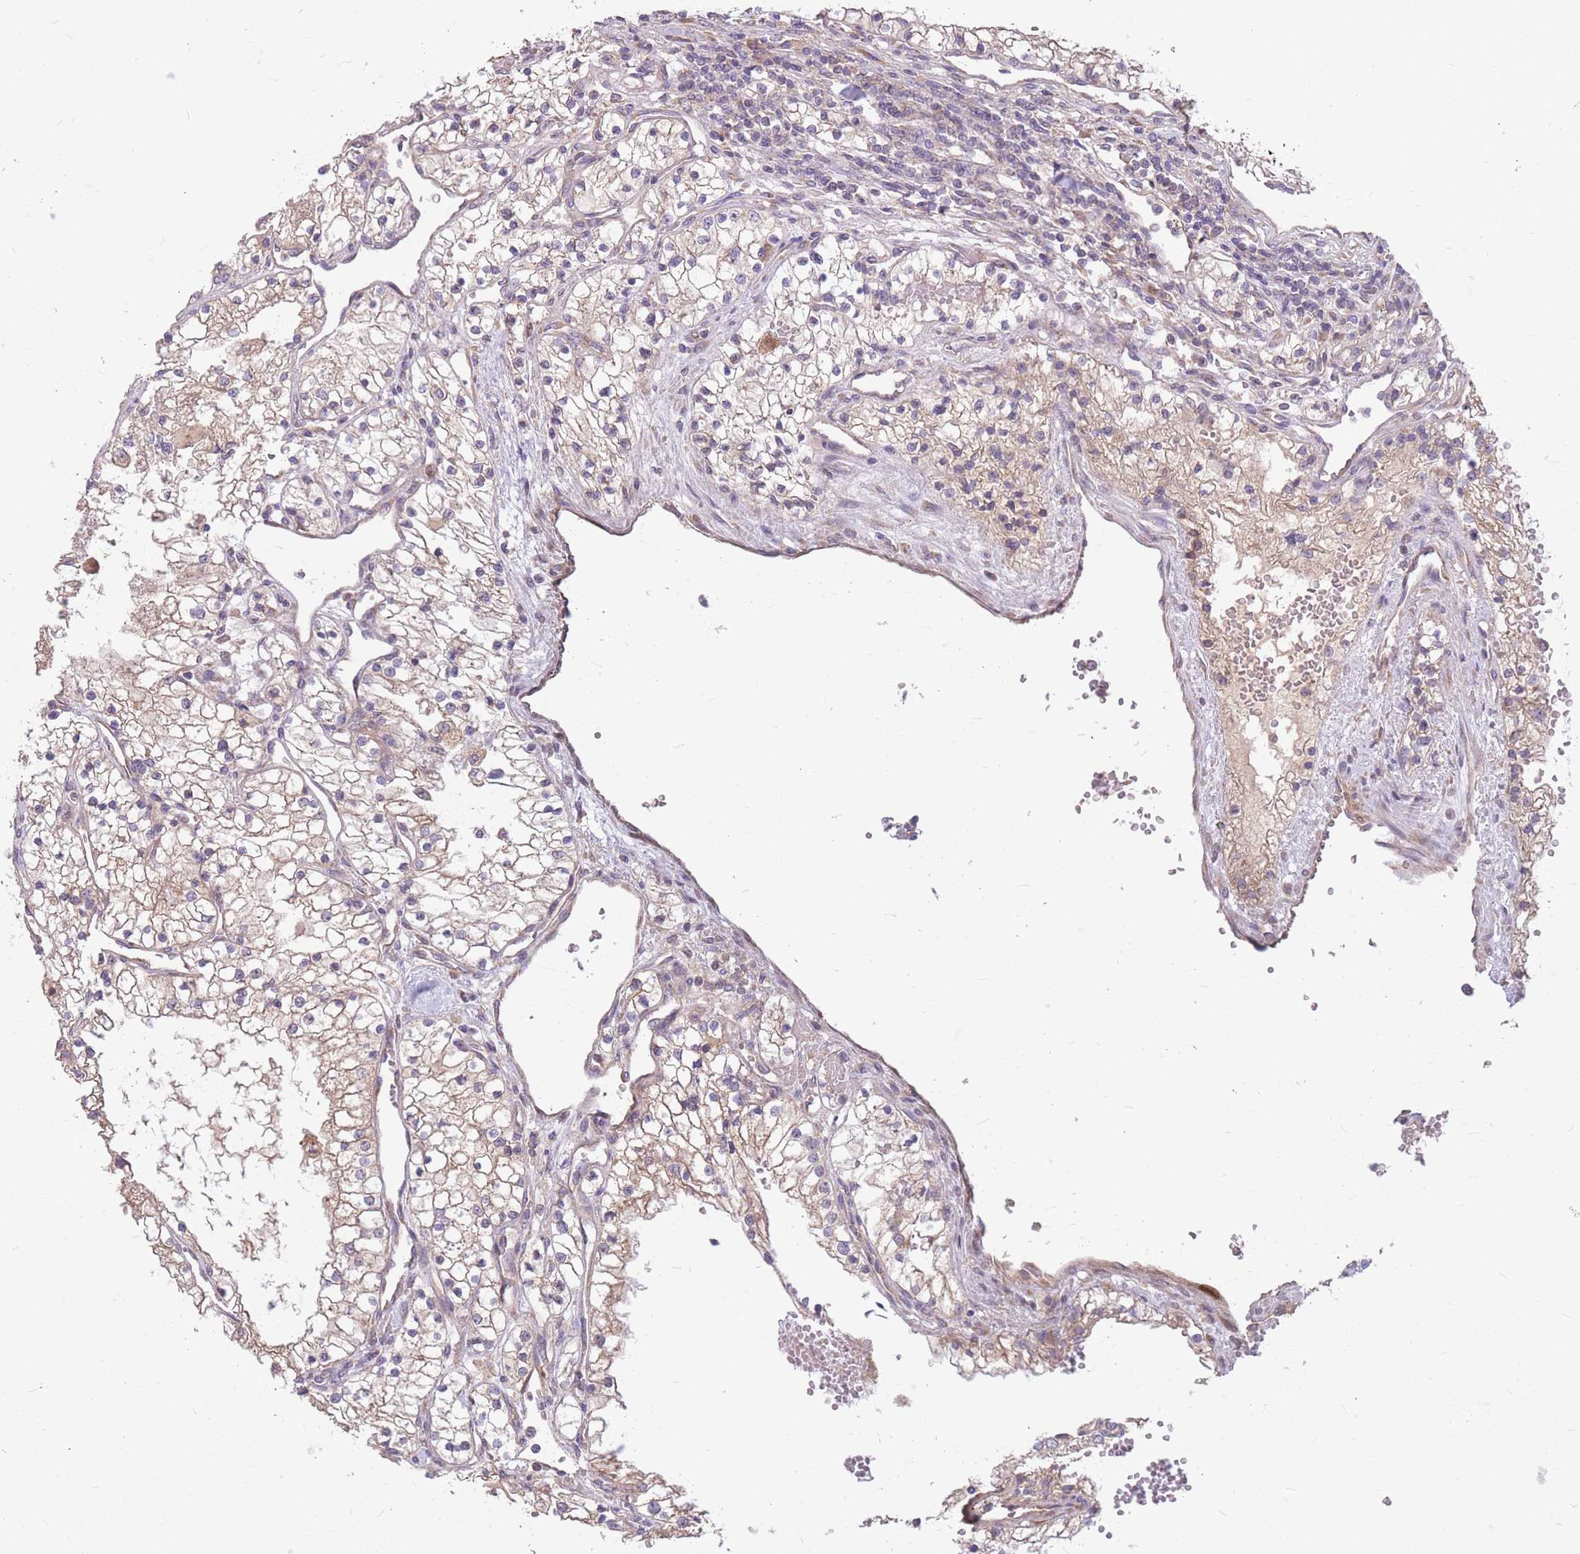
{"staining": {"intensity": "weak", "quantity": ">75%", "location": "cytoplasmic/membranous"}, "tissue": "renal cancer", "cell_type": "Tumor cells", "image_type": "cancer", "snomed": [{"axis": "morphology", "description": "Normal tissue, NOS"}, {"axis": "morphology", "description": "Adenocarcinoma, NOS"}, {"axis": "topography", "description": "Kidney"}], "caption": "Approximately >75% of tumor cells in adenocarcinoma (renal) display weak cytoplasmic/membranous protein staining as visualized by brown immunohistochemical staining.", "gene": "GMNN", "patient": {"sex": "male", "age": 68}}